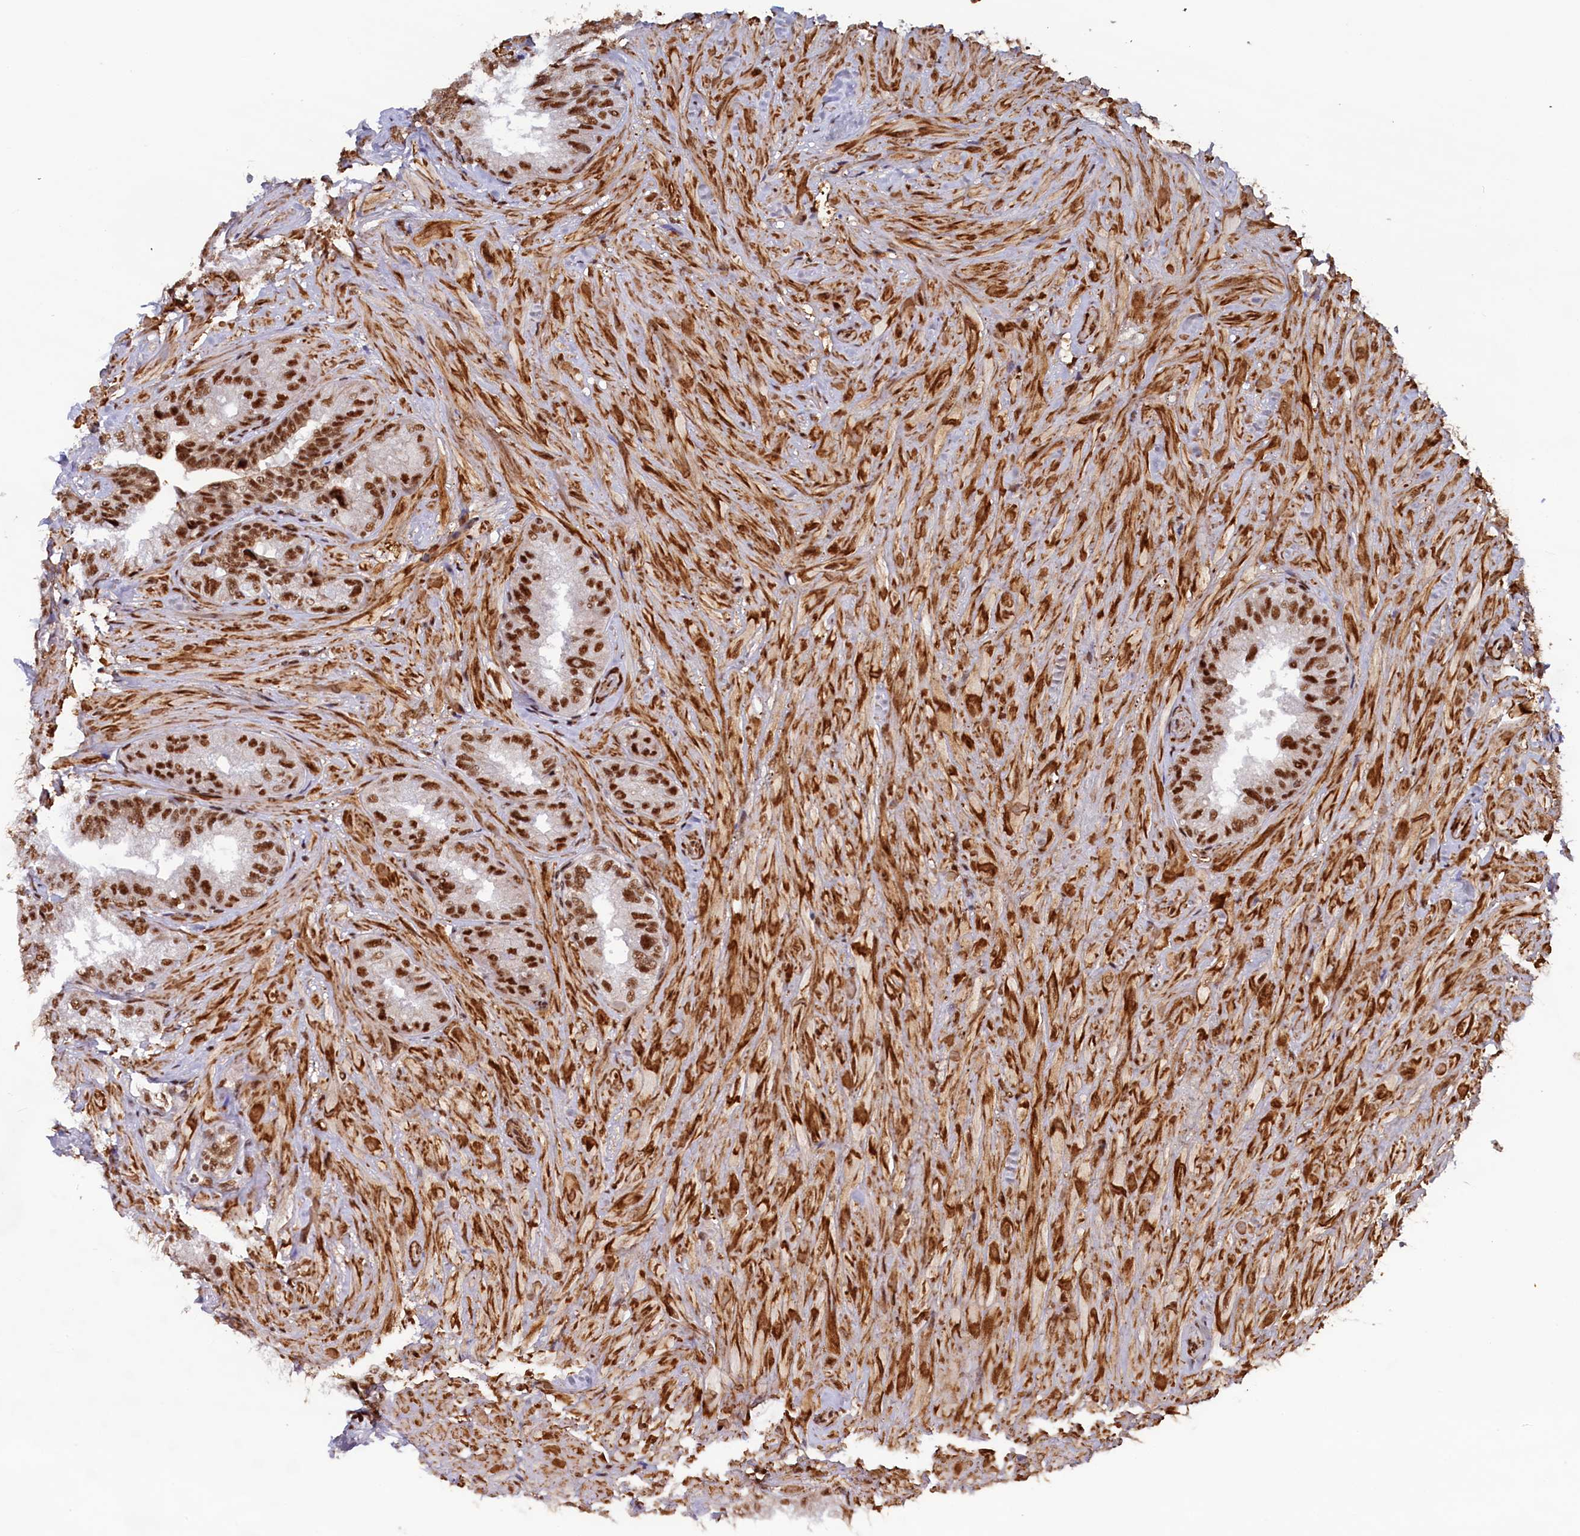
{"staining": {"intensity": "strong", "quantity": ">75%", "location": "nuclear"}, "tissue": "seminal vesicle", "cell_type": "Glandular cells", "image_type": "normal", "snomed": [{"axis": "morphology", "description": "Normal tissue, NOS"}, {"axis": "topography", "description": "Prostate and seminal vesicle, NOS"}, {"axis": "topography", "description": "Prostate"}, {"axis": "topography", "description": "Seminal veicle"}], "caption": "Glandular cells reveal high levels of strong nuclear positivity in about >75% of cells in normal human seminal vesicle. (Stains: DAB in brown, nuclei in blue, Microscopy: brightfield microscopy at high magnification).", "gene": "ZC3H18", "patient": {"sex": "male", "age": 67}}